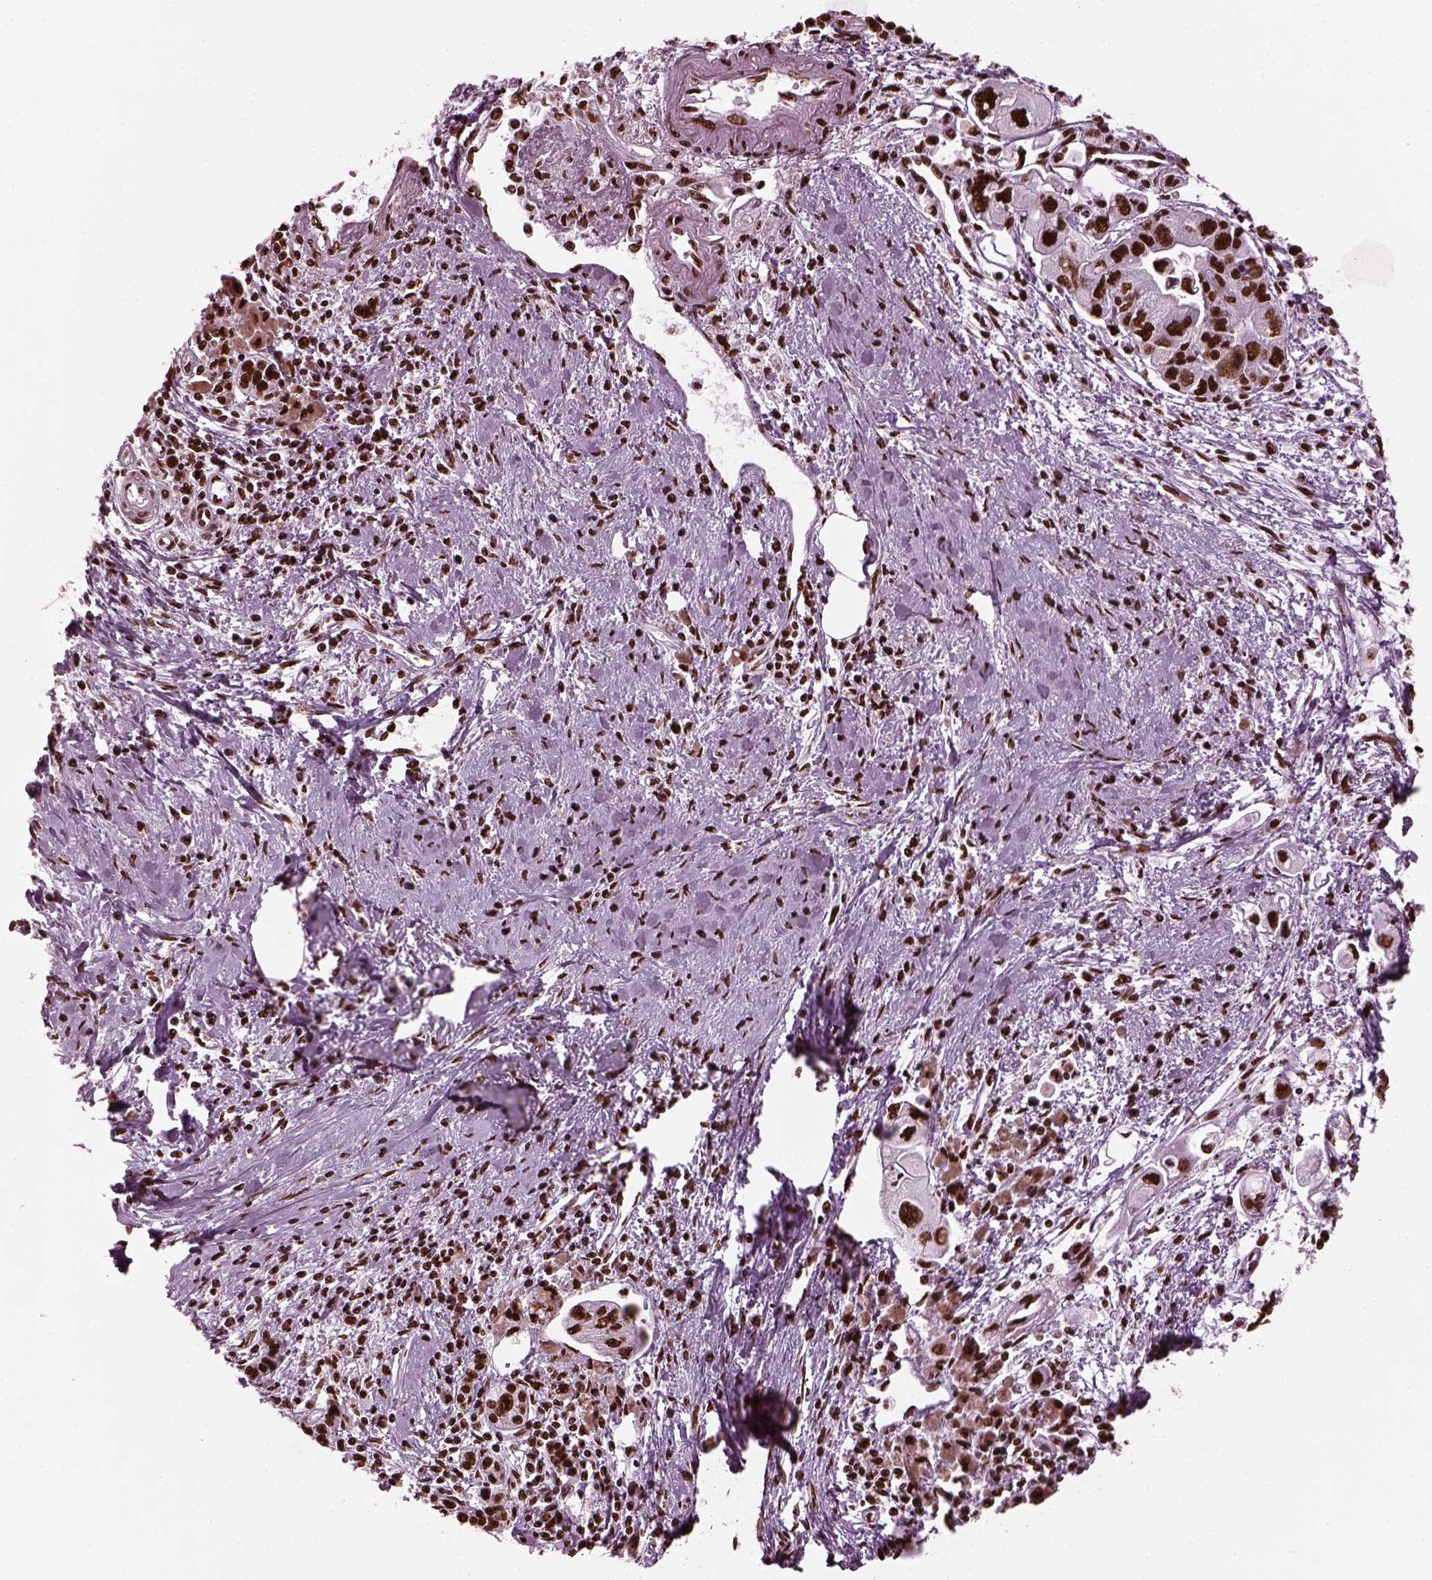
{"staining": {"intensity": "strong", "quantity": ">75%", "location": "nuclear"}, "tissue": "pancreatic cancer", "cell_type": "Tumor cells", "image_type": "cancer", "snomed": [{"axis": "morphology", "description": "Adenocarcinoma, NOS"}, {"axis": "topography", "description": "Pancreas"}], "caption": "Human adenocarcinoma (pancreatic) stained with a brown dye shows strong nuclear positive staining in about >75% of tumor cells.", "gene": "CBFA2T3", "patient": {"sex": "male", "age": 70}}